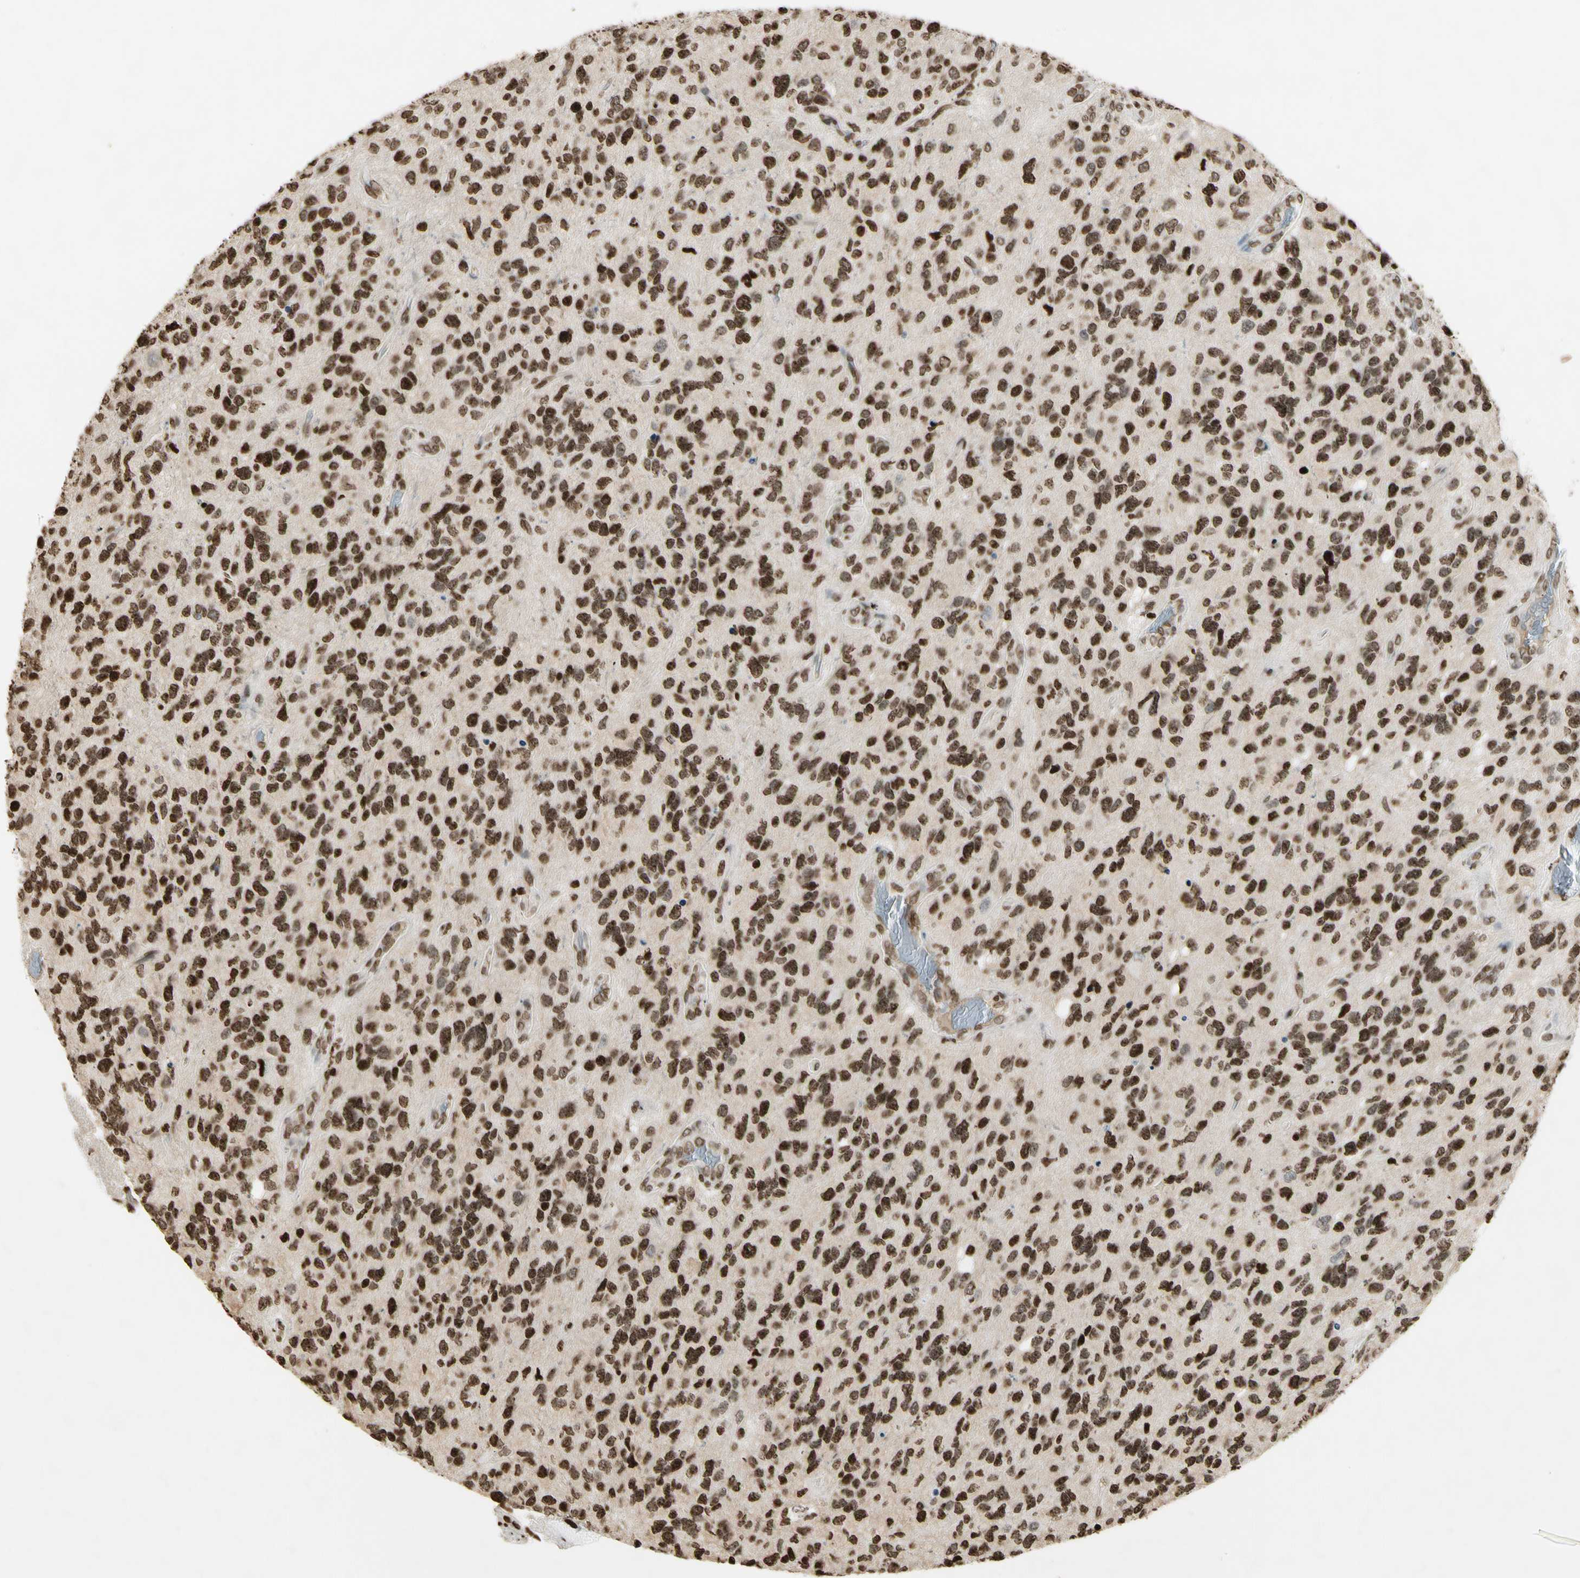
{"staining": {"intensity": "strong", "quantity": ">75%", "location": "nuclear"}, "tissue": "glioma", "cell_type": "Tumor cells", "image_type": "cancer", "snomed": [{"axis": "morphology", "description": "Glioma, malignant, High grade"}, {"axis": "topography", "description": "Brain"}], "caption": "A histopathology image showing strong nuclear positivity in approximately >75% of tumor cells in glioma, as visualized by brown immunohistochemical staining.", "gene": "RORA", "patient": {"sex": "female", "age": 58}}